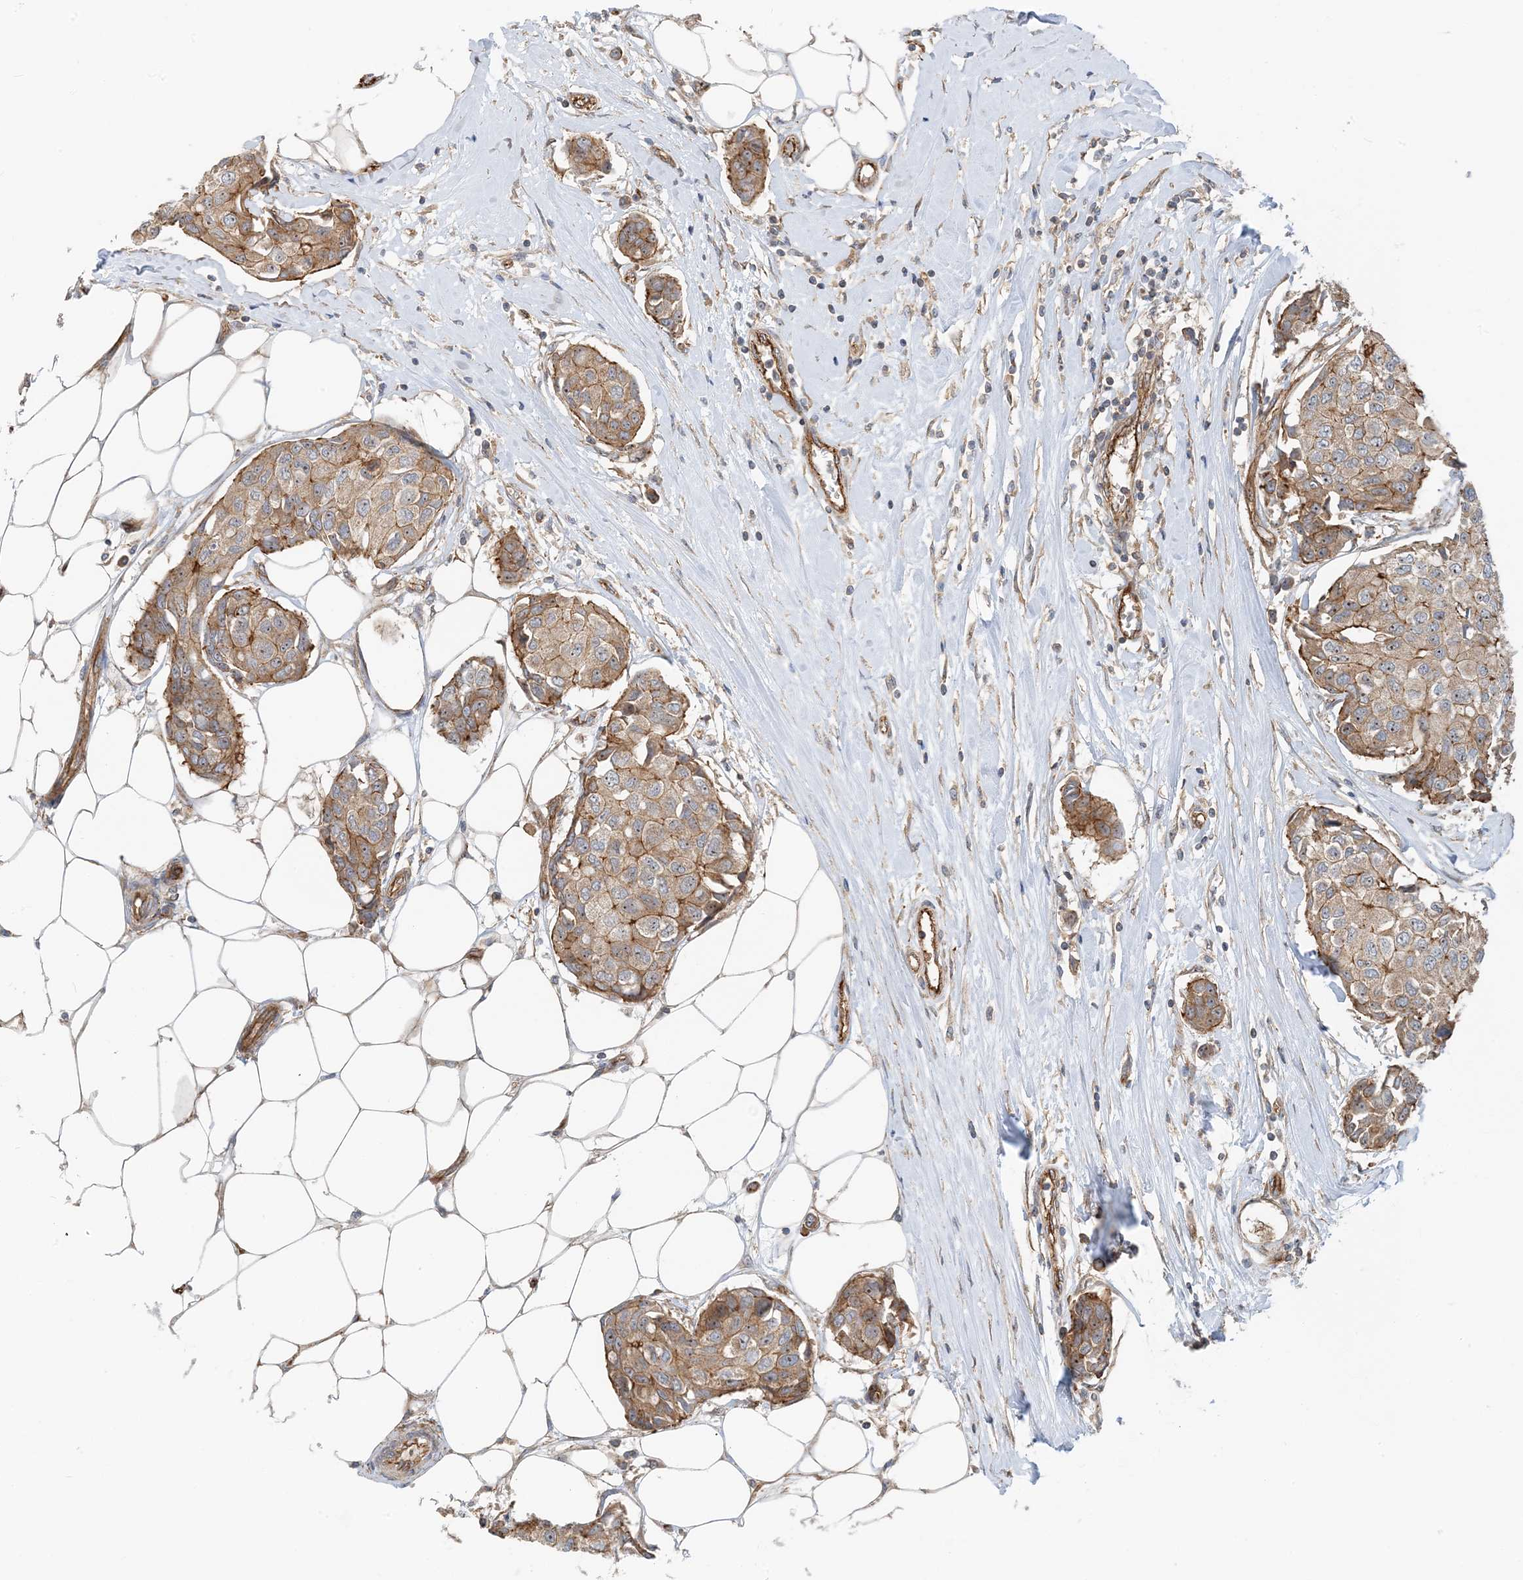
{"staining": {"intensity": "moderate", "quantity": ">75%", "location": "cytoplasmic/membranous"}, "tissue": "breast cancer", "cell_type": "Tumor cells", "image_type": "cancer", "snomed": [{"axis": "morphology", "description": "Duct carcinoma"}, {"axis": "topography", "description": "Breast"}], "caption": "An image showing moderate cytoplasmic/membranous positivity in about >75% of tumor cells in infiltrating ductal carcinoma (breast), as visualized by brown immunohistochemical staining.", "gene": "MYL5", "patient": {"sex": "female", "age": 80}}